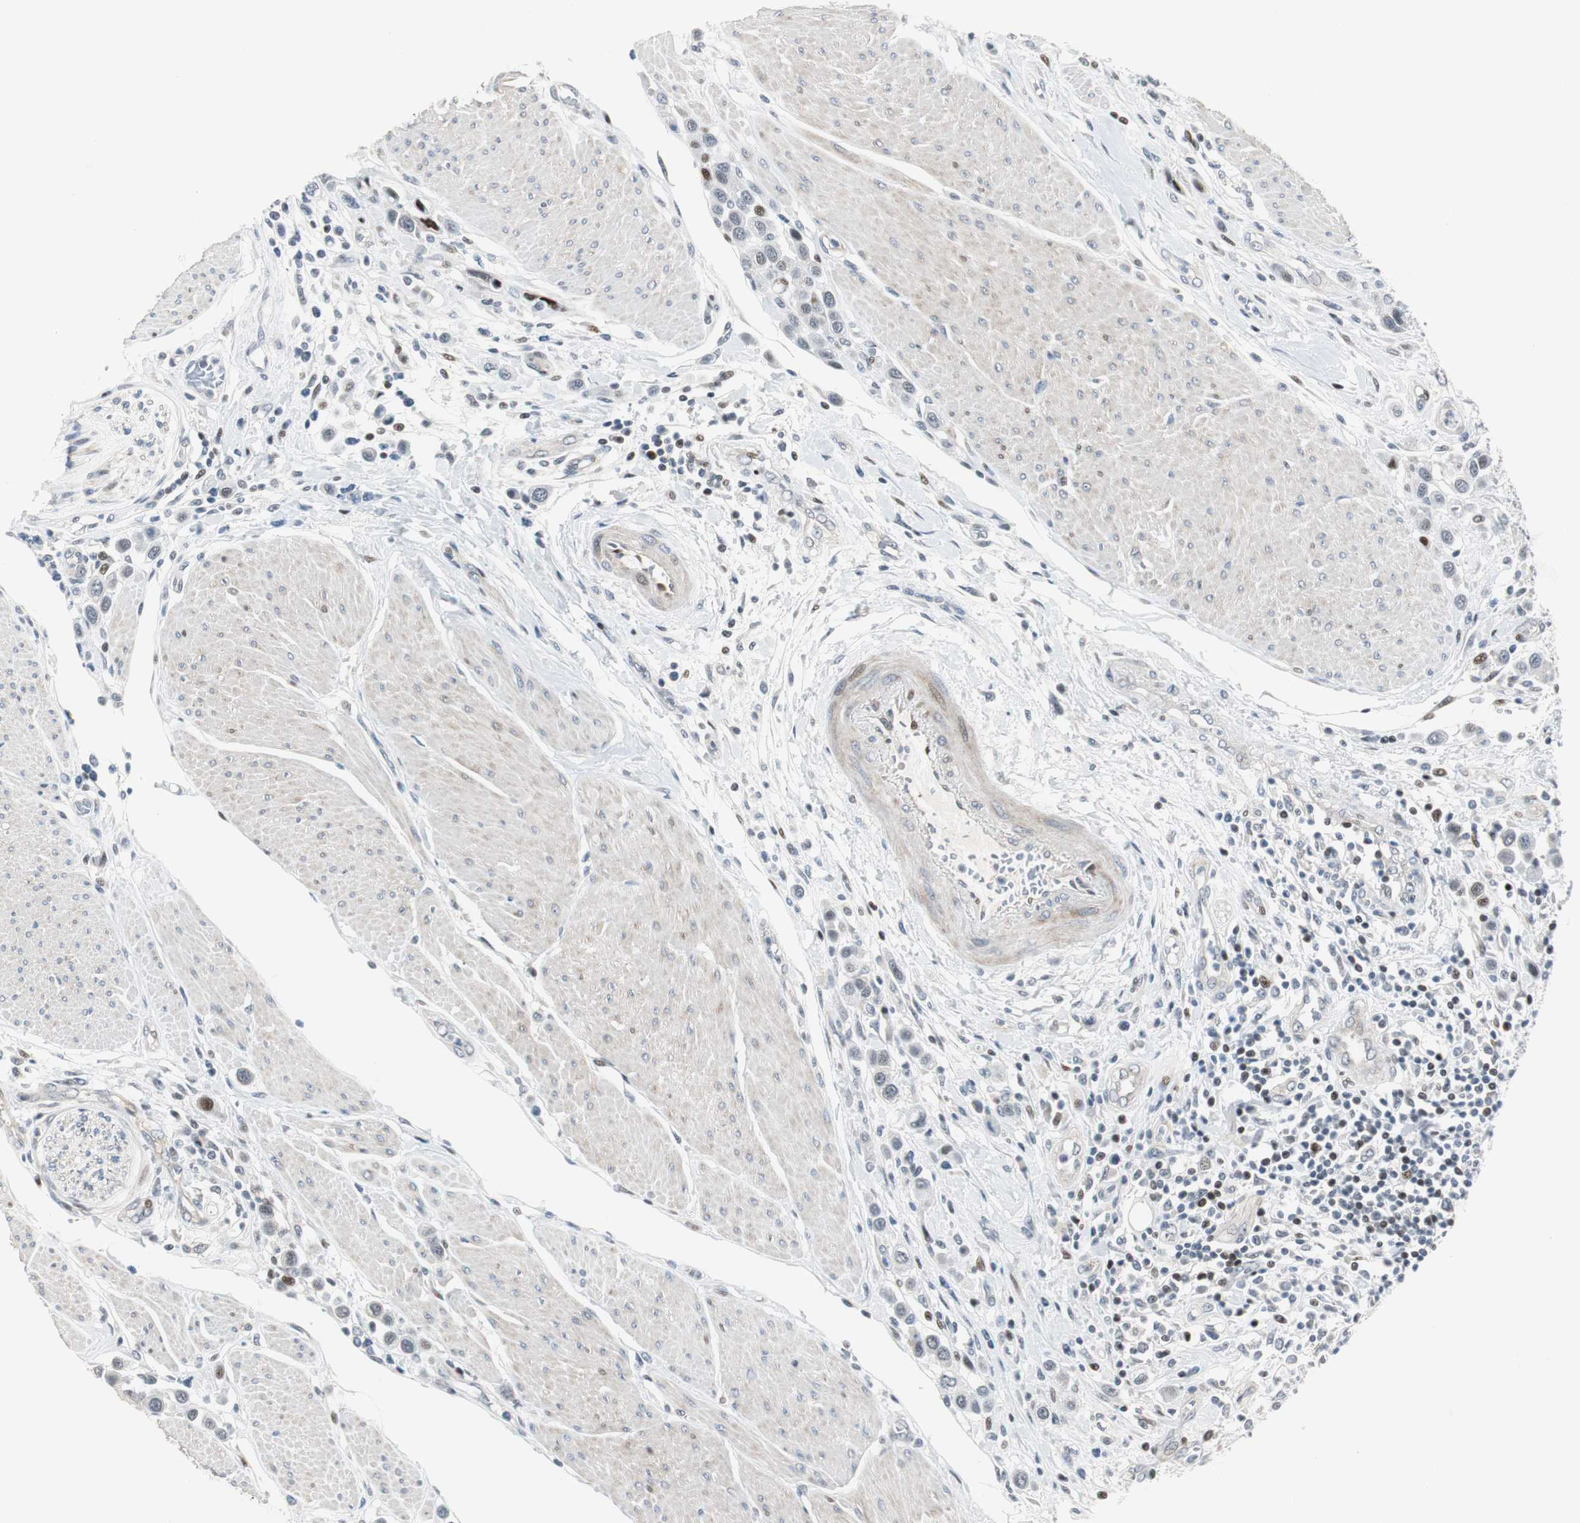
{"staining": {"intensity": "weak", "quantity": "<25%", "location": "nuclear"}, "tissue": "urothelial cancer", "cell_type": "Tumor cells", "image_type": "cancer", "snomed": [{"axis": "morphology", "description": "Urothelial carcinoma, High grade"}, {"axis": "topography", "description": "Urinary bladder"}], "caption": "High power microscopy micrograph of an IHC histopathology image of high-grade urothelial carcinoma, revealing no significant expression in tumor cells.", "gene": "RAD1", "patient": {"sex": "male", "age": 50}}